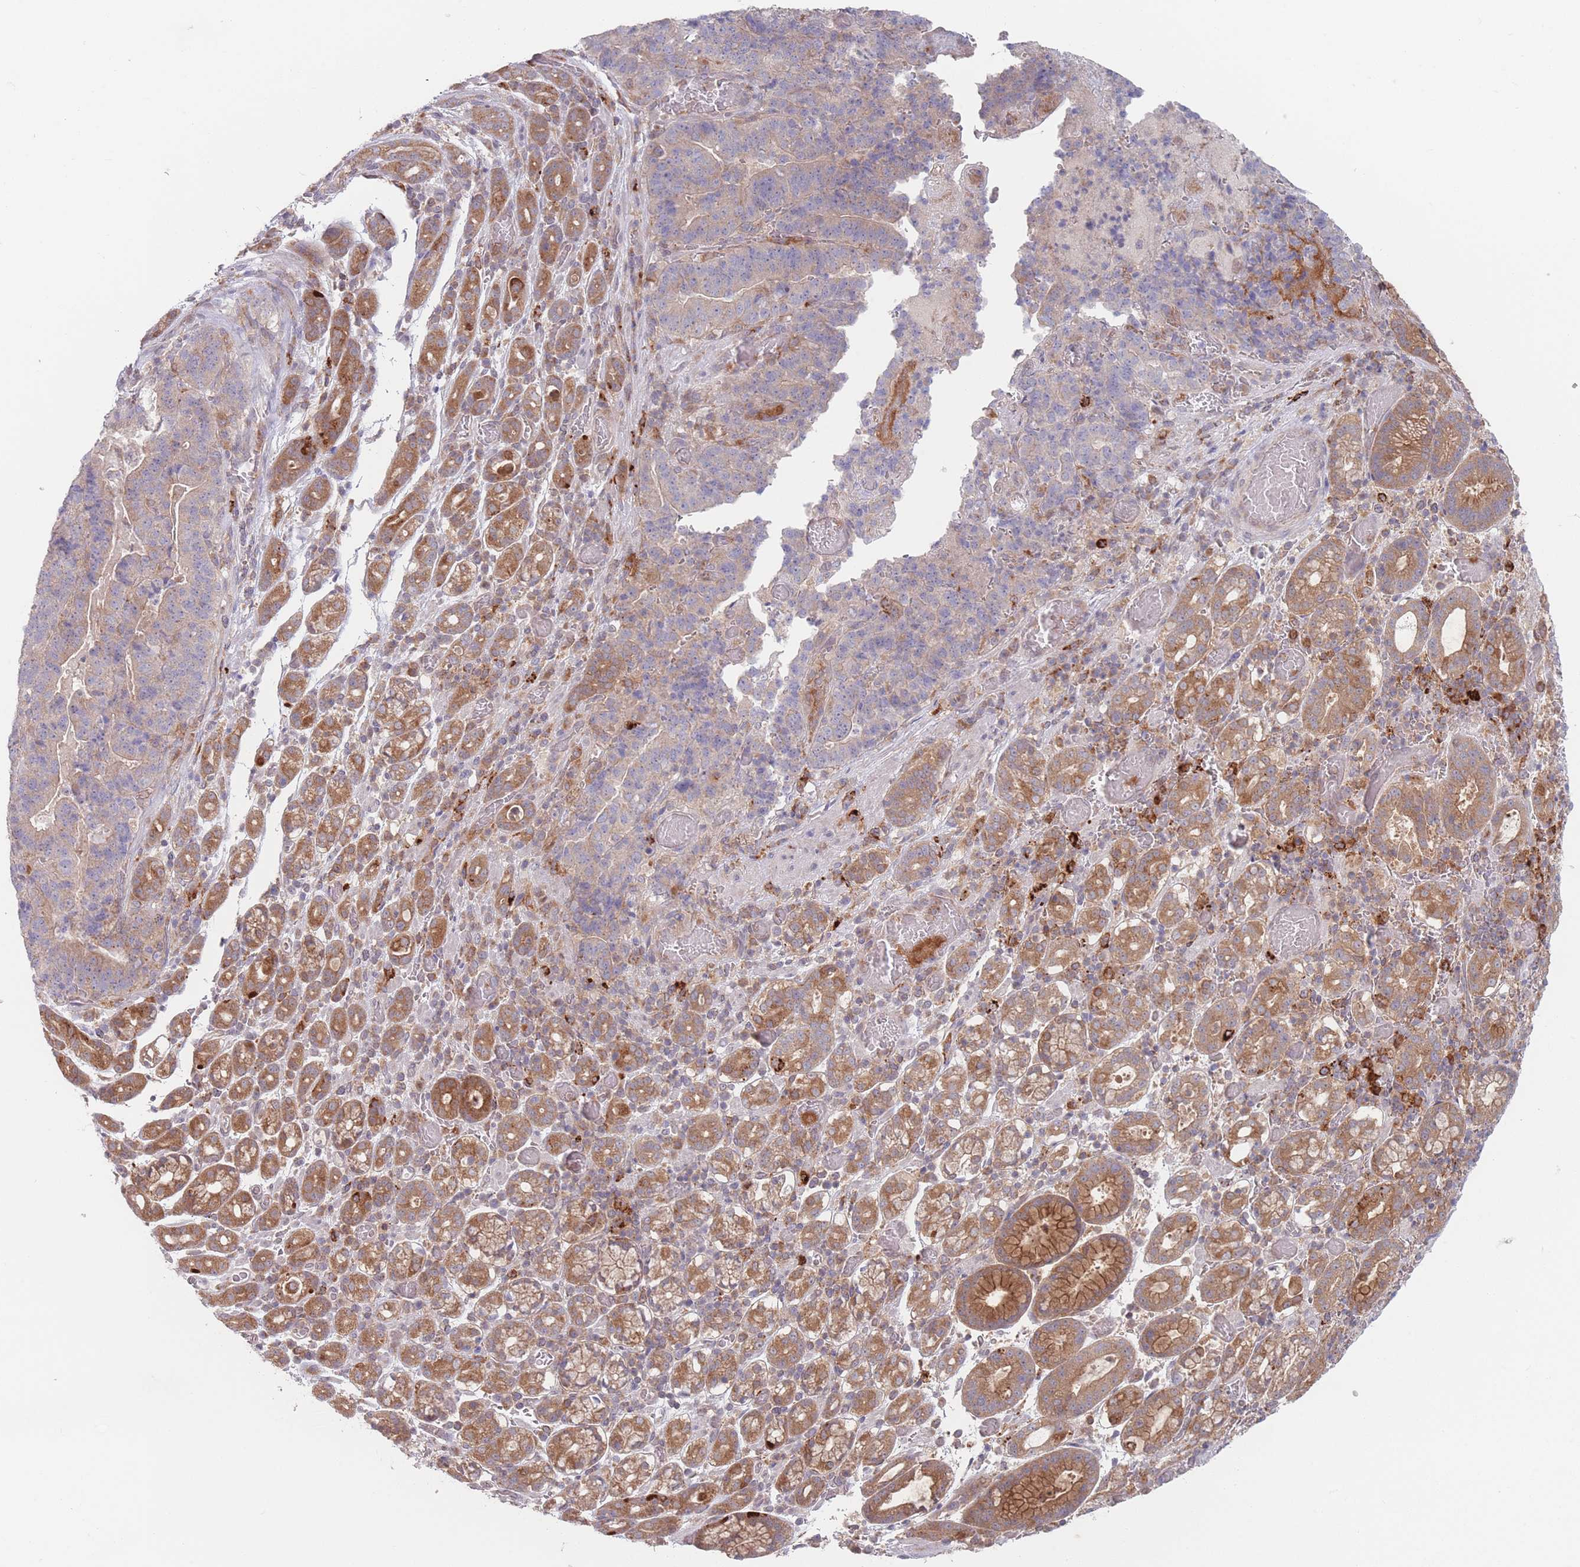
{"staining": {"intensity": "weak", "quantity": "<25%", "location": "cytoplasmic/membranous"}, "tissue": "stomach cancer", "cell_type": "Tumor cells", "image_type": "cancer", "snomed": [{"axis": "morphology", "description": "Adenocarcinoma, NOS"}, {"axis": "topography", "description": "Stomach"}], "caption": "DAB immunohistochemical staining of human stomach cancer (adenocarcinoma) demonstrates no significant expression in tumor cells.", "gene": "PPM1A", "patient": {"sex": "male", "age": 48}}